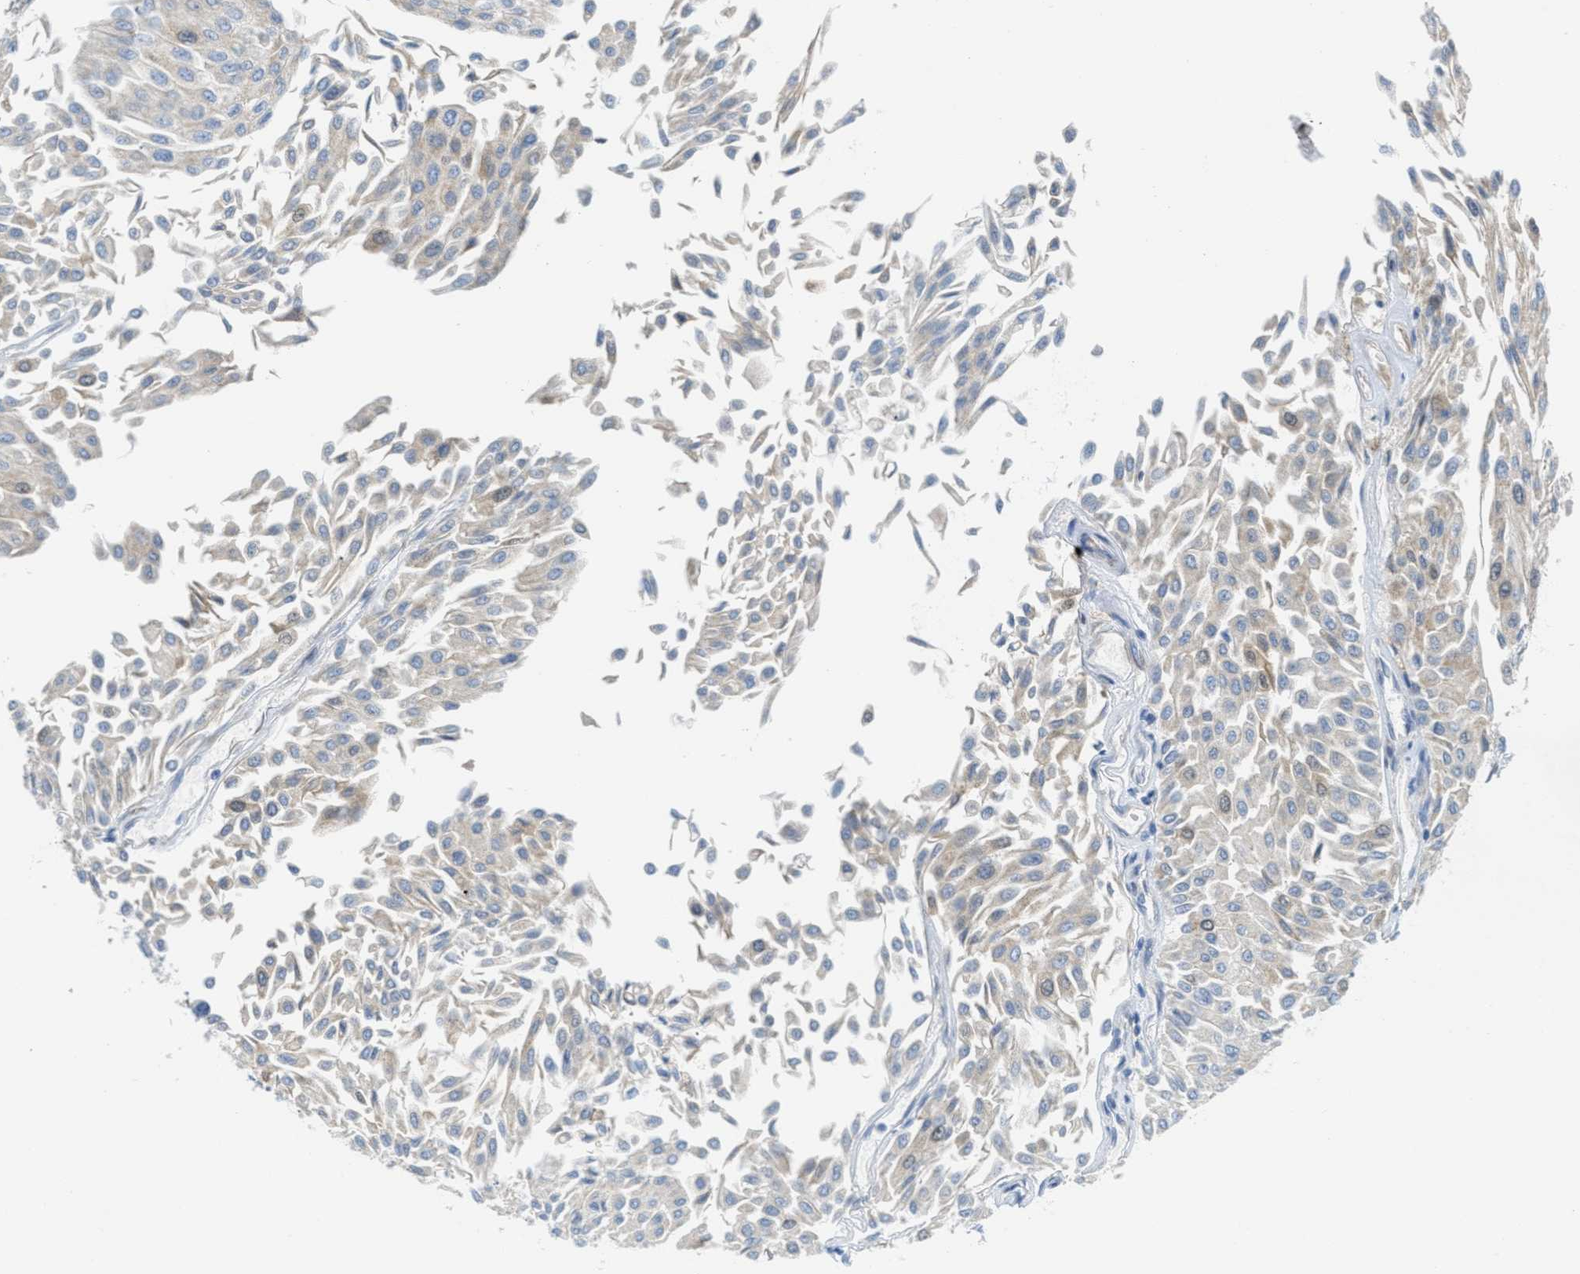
{"staining": {"intensity": "weak", "quantity": ">75%", "location": "cytoplasmic/membranous"}, "tissue": "urothelial cancer", "cell_type": "Tumor cells", "image_type": "cancer", "snomed": [{"axis": "morphology", "description": "Urothelial carcinoma, Low grade"}, {"axis": "topography", "description": "Urinary bladder"}], "caption": "Immunohistochemistry photomicrograph of urothelial cancer stained for a protein (brown), which demonstrates low levels of weak cytoplasmic/membranous positivity in approximately >75% of tumor cells.", "gene": "ORC6", "patient": {"sex": "male", "age": 67}}